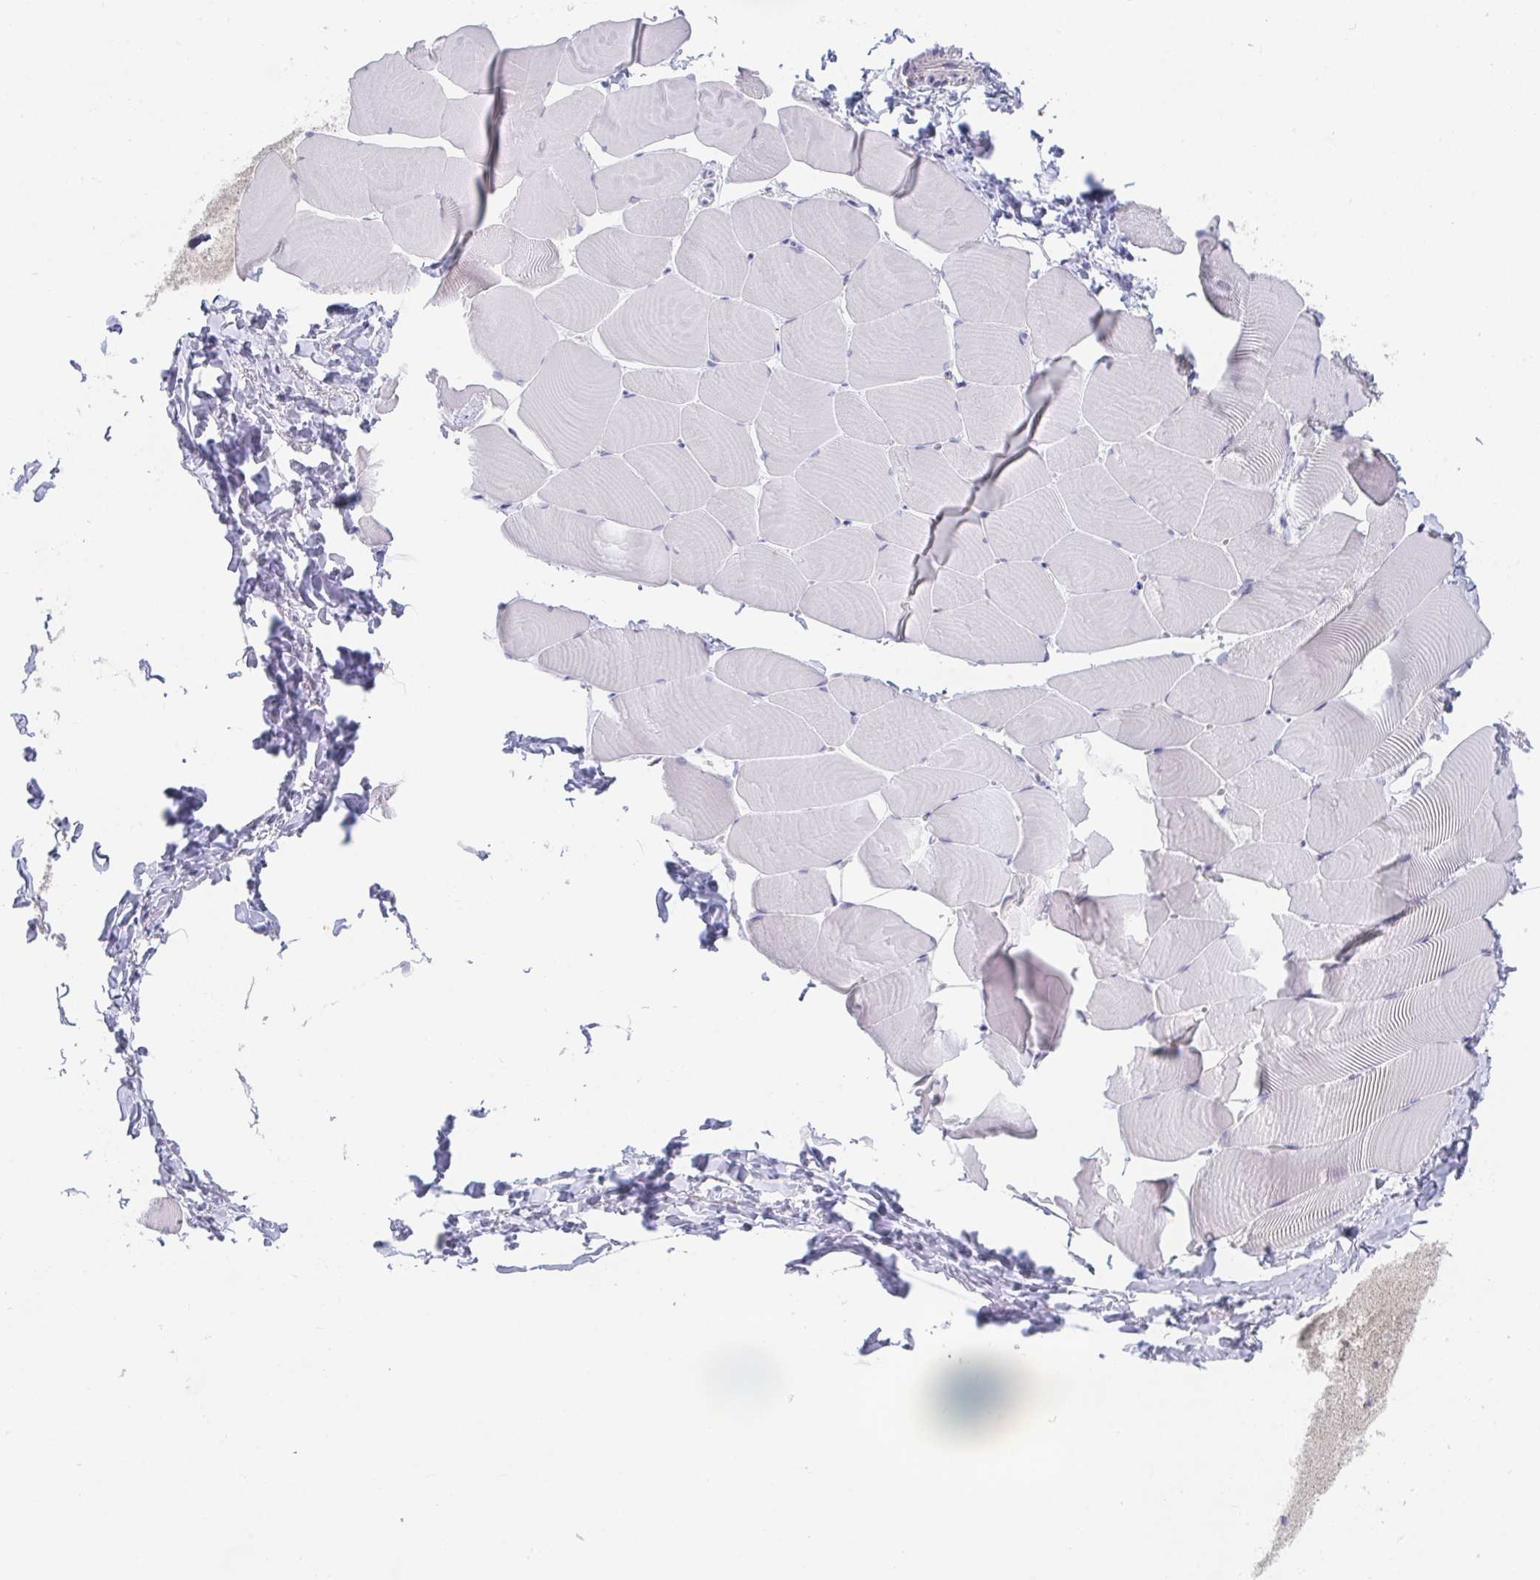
{"staining": {"intensity": "negative", "quantity": "none", "location": "none"}, "tissue": "skeletal muscle", "cell_type": "Myocytes", "image_type": "normal", "snomed": [{"axis": "morphology", "description": "Normal tissue, NOS"}, {"axis": "topography", "description": "Skeletal muscle"}], "caption": "High magnification brightfield microscopy of benign skeletal muscle stained with DAB (brown) and counterstained with hematoxylin (blue): myocytes show no significant positivity.", "gene": "CHMP5", "patient": {"sex": "male", "age": 25}}